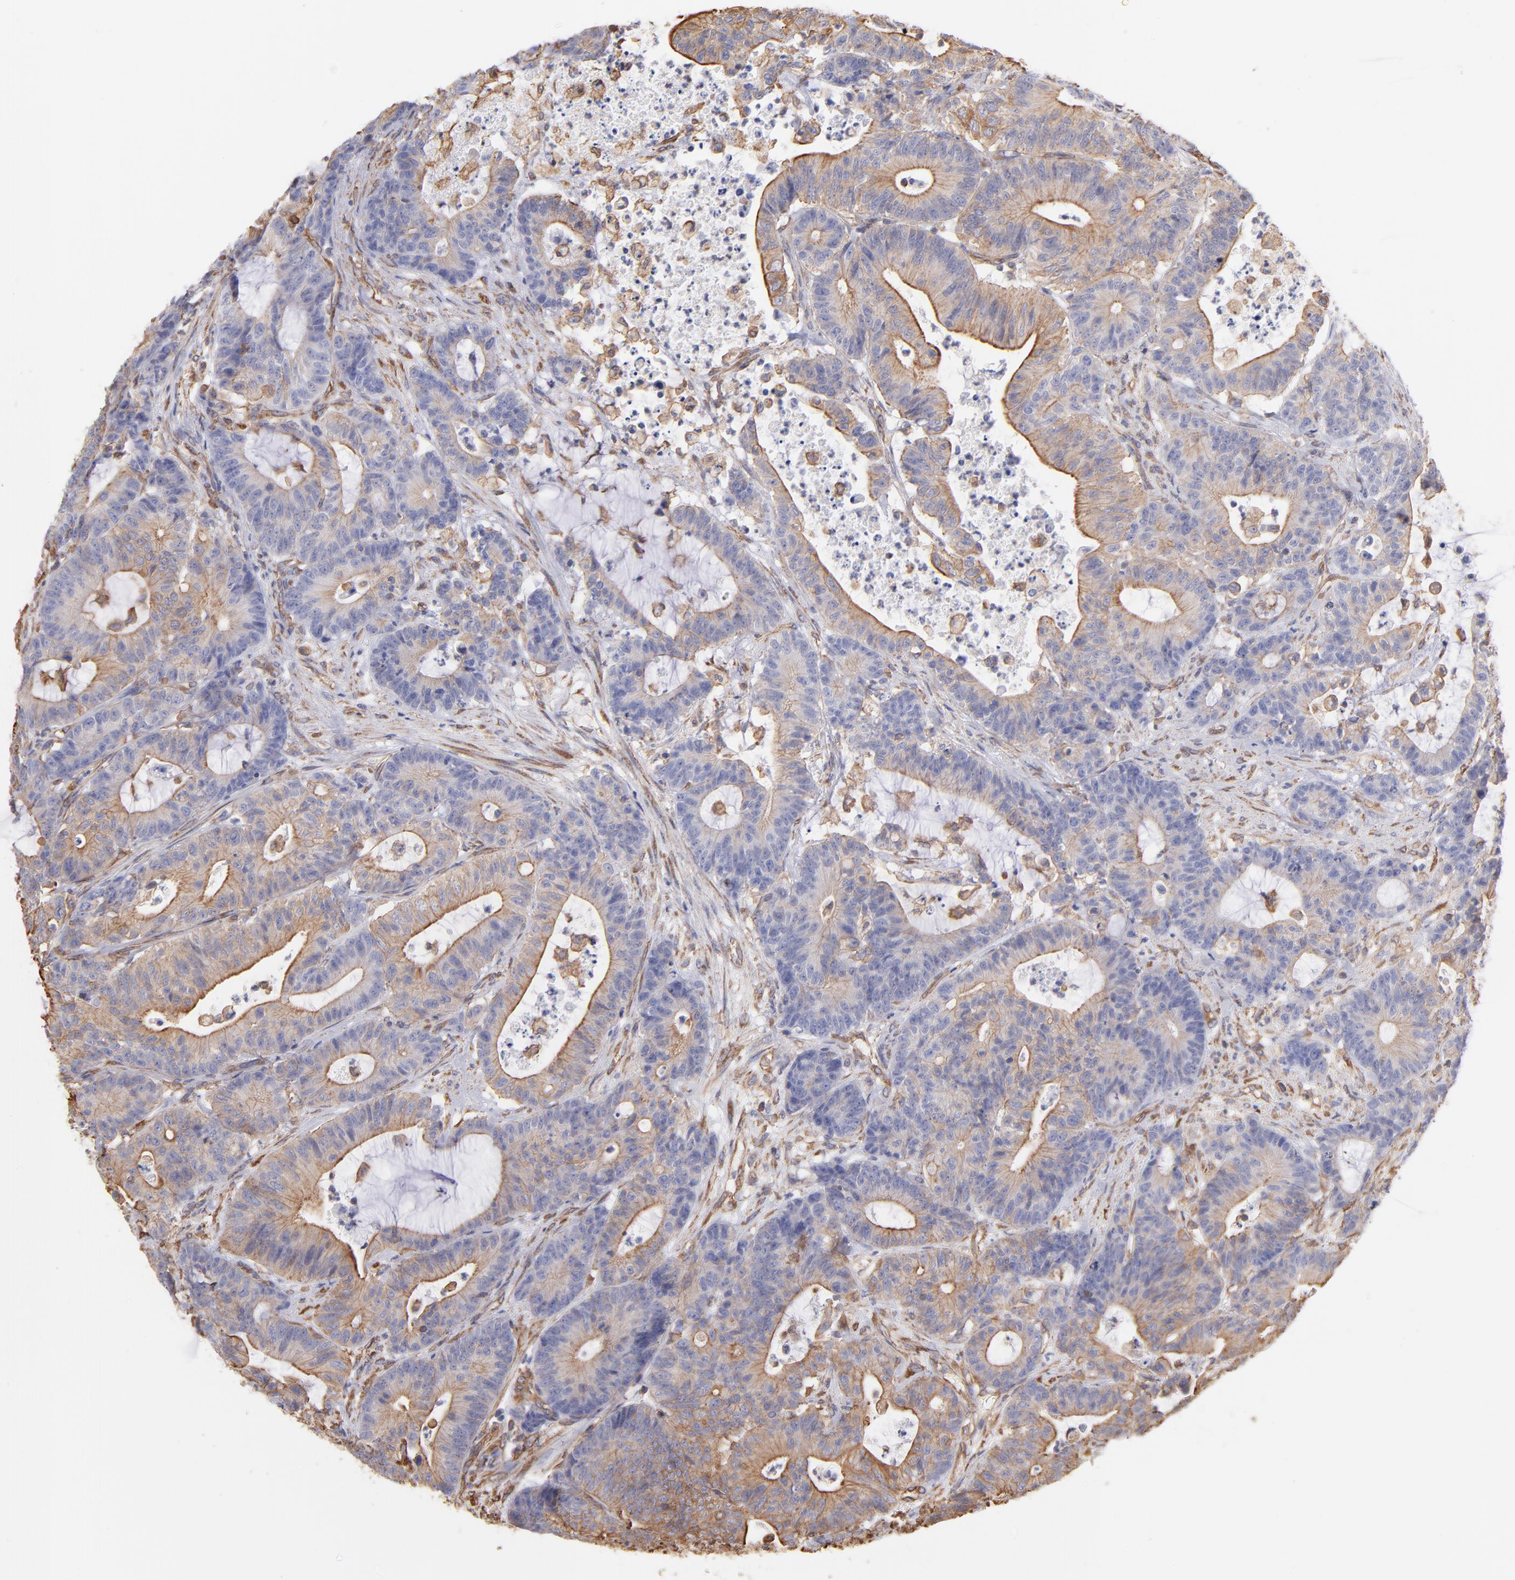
{"staining": {"intensity": "moderate", "quantity": ">75%", "location": "cytoplasmic/membranous"}, "tissue": "colorectal cancer", "cell_type": "Tumor cells", "image_type": "cancer", "snomed": [{"axis": "morphology", "description": "Adenocarcinoma, NOS"}, {"axis": "topography", "description": "Colon"}], "caption": "The micrograph exhibits a brown stain indicating the presence of a protein in the cytoplasmic/membranous of tumor cells in colorectal cancer.", "gene": "PLEC", "patient": {"sex": "female", "age": 84}}